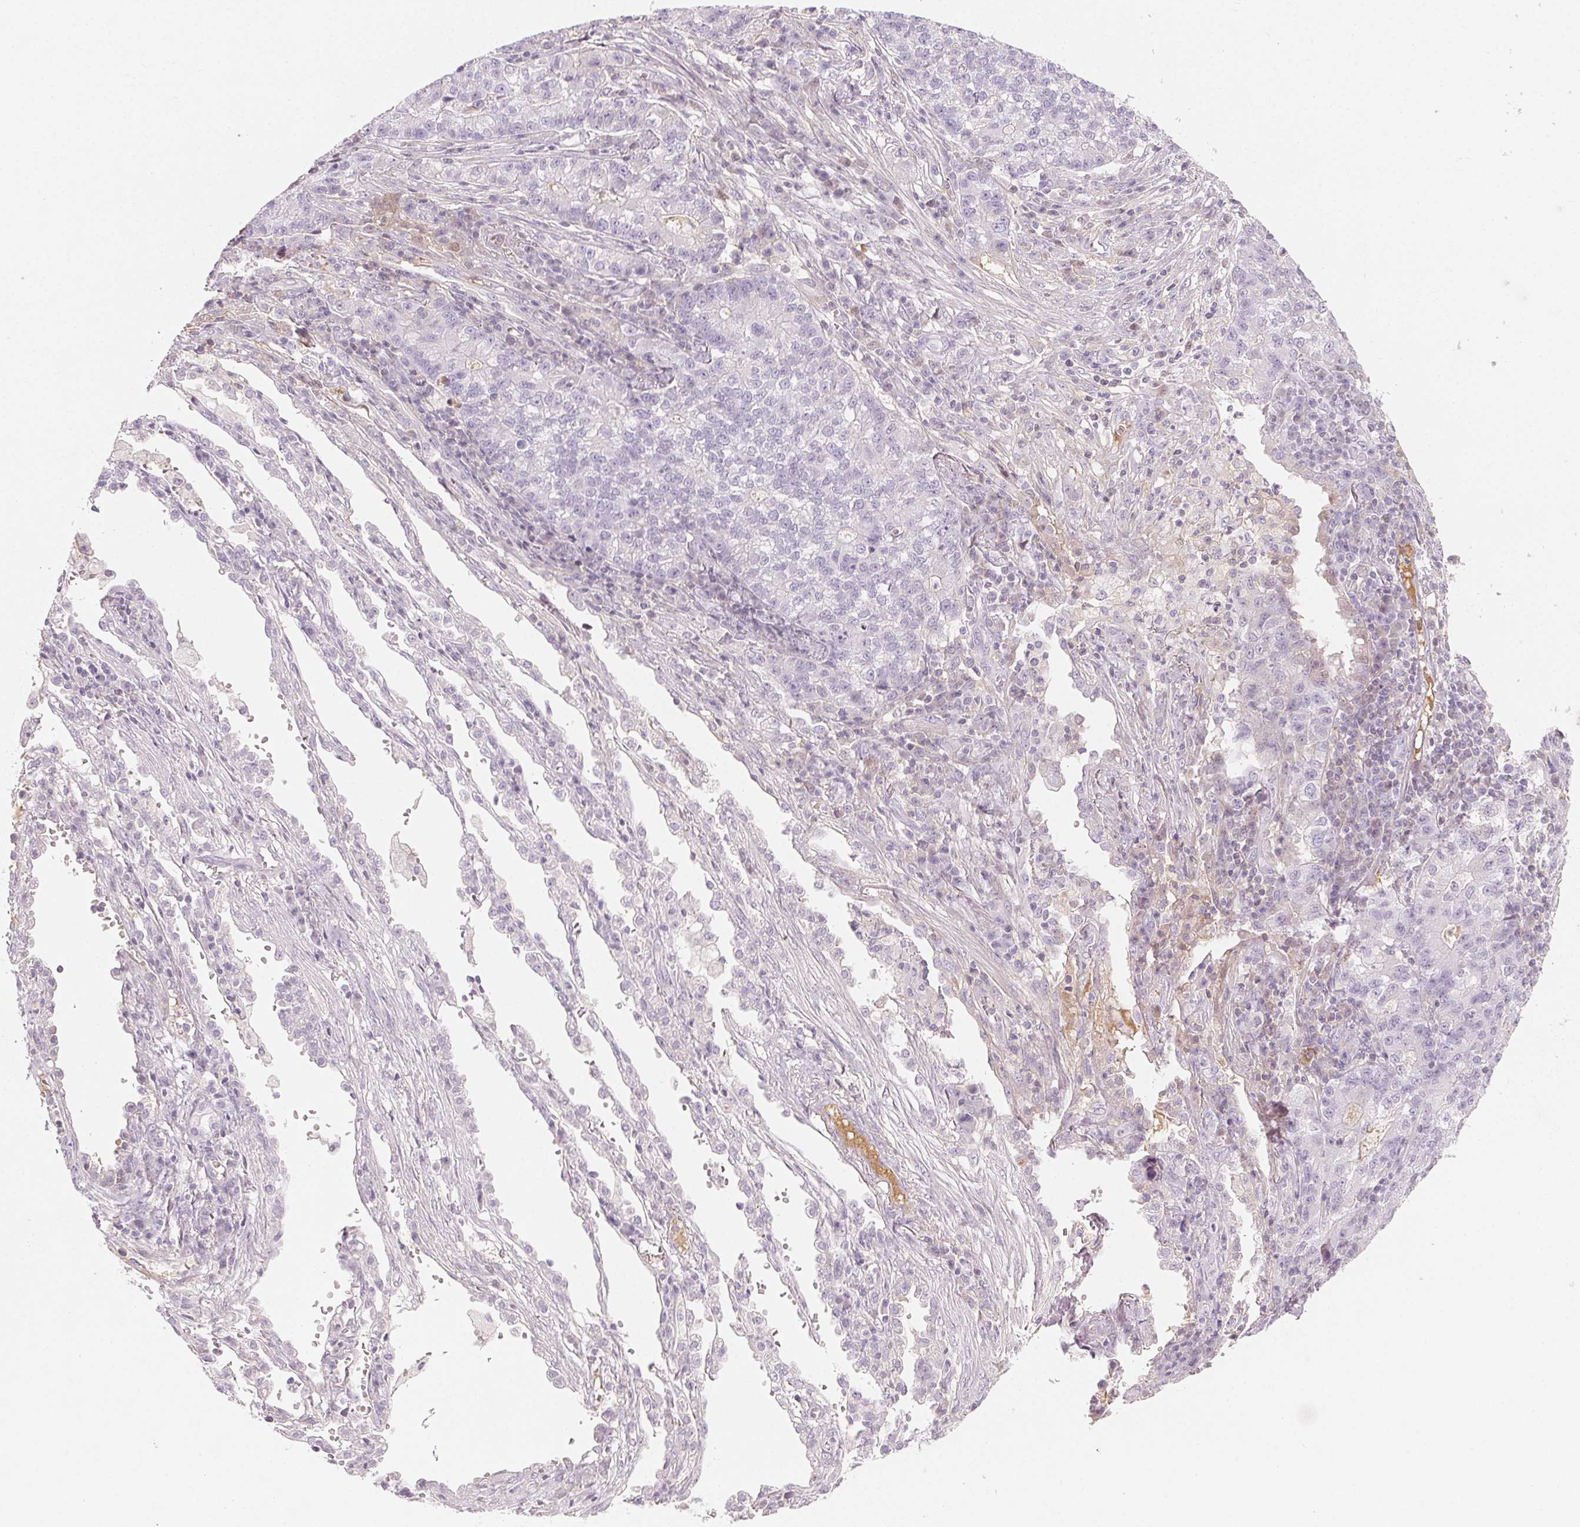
{"staining": {"intensity": "negative", "quantity": "none", "location": "none"}, "tissue": "lung cancer", "cell_type": "Tumor cells", "image_type": "cancer", "snomed": [{"axis": "morphology", "description": "Adenocarcinoma, NOS"}, {"axis": "topography", "description": "Lung"}], "caption": "Immunohistochemistry (IHC) histopathology image of lung adenocarcinoma stained for a protein (brown), which demonstrates no staining in tumor cells.", "gene": "AFM", "patient": {"sex": "male", "age": 57}}